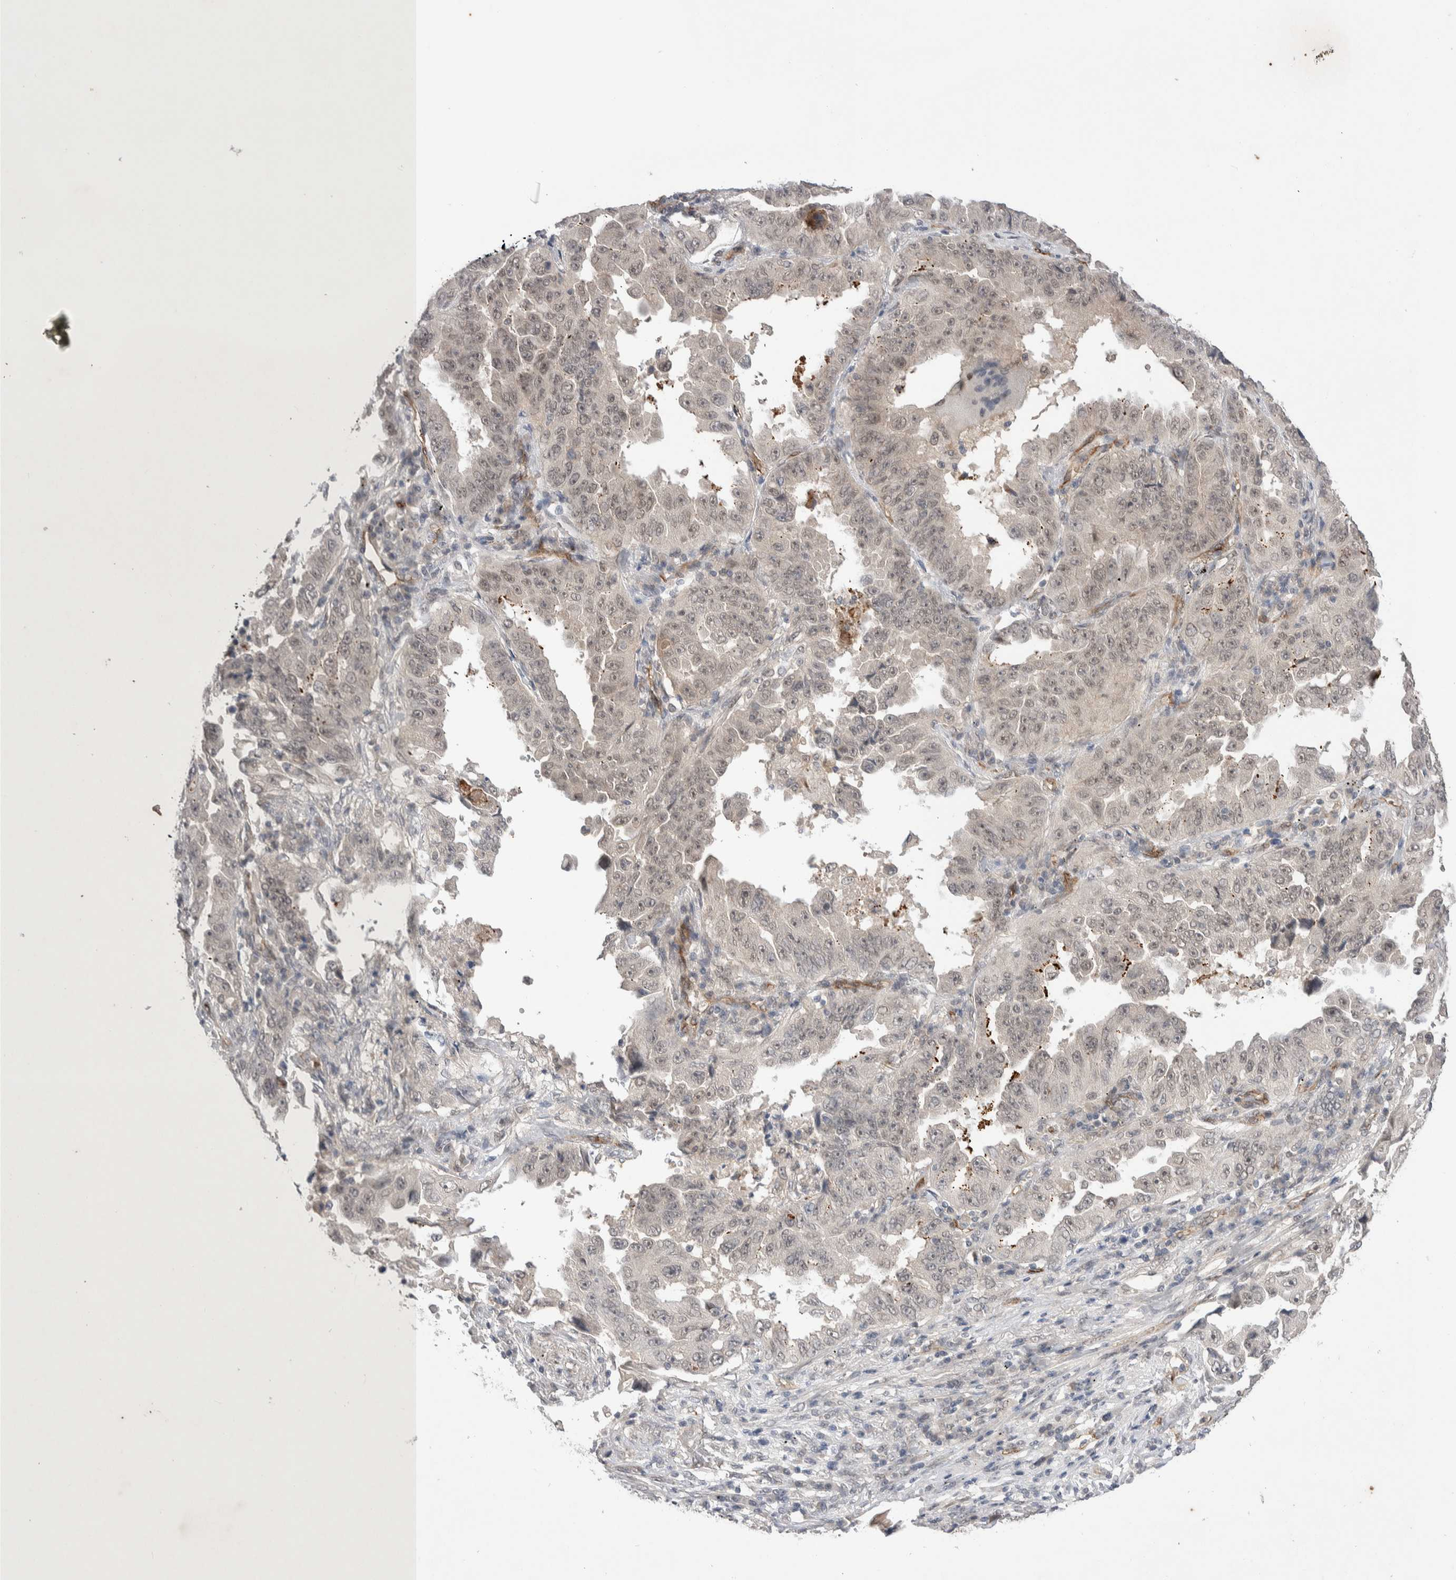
{"staining": {"intensity": "negative", "quantity": "none", "location": "none"}, "tissue": "lung cancer", "cell_type": "Tumor cells", "image_type": "cancer", "snomed": [{"axis": "morphology", "description": "Adenocarcinoma, NOS"}, {"axis": "topography", "description": "Lung"}], "caption": "Human lung cancer (adenocarcinoma) stained for a protein using IHC reveals no expression in tumor cells.", "gene": "ZNF704", "patient": {"sex": "female", "age": 51}}